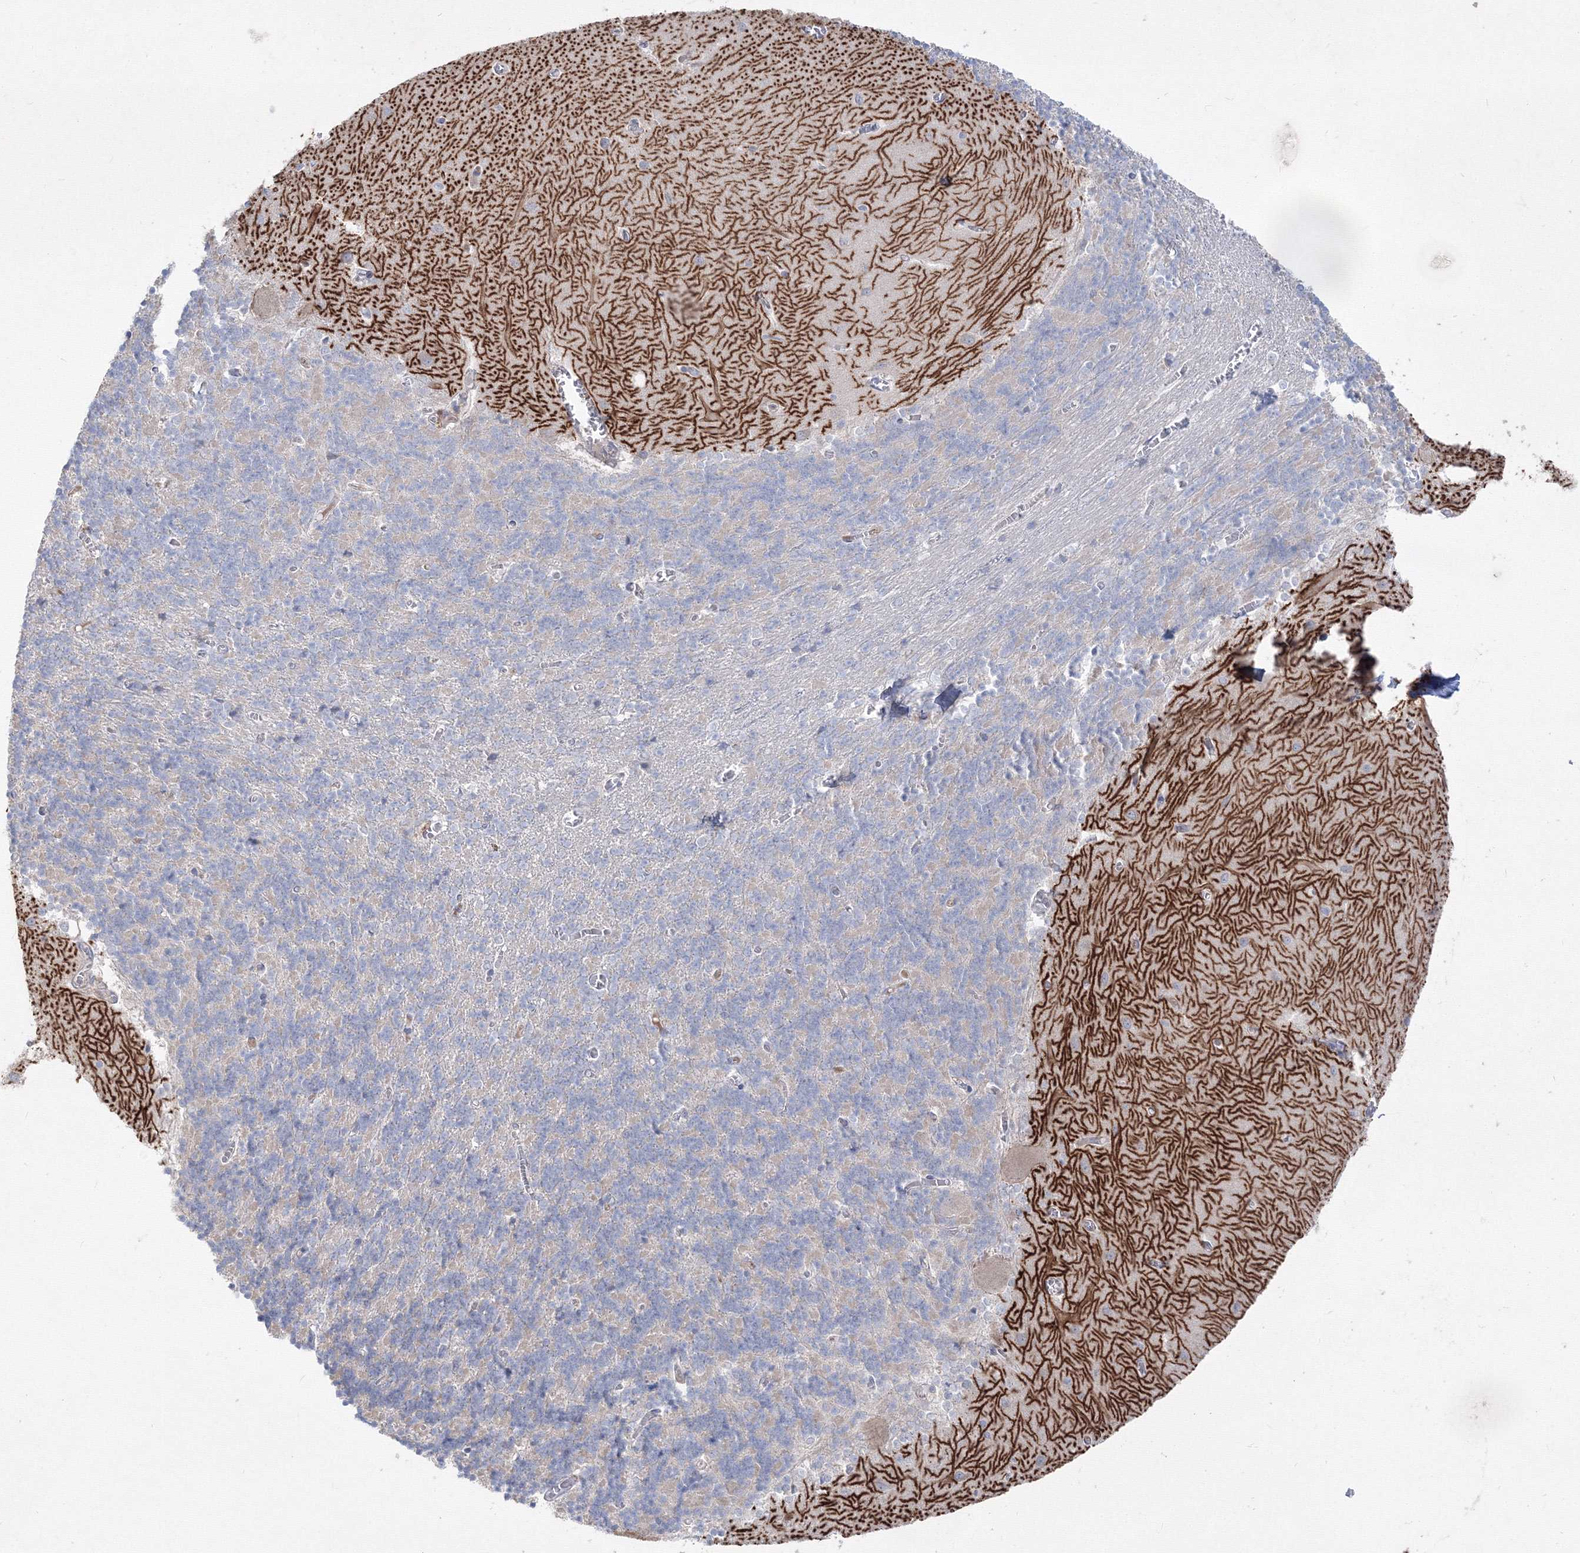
{"staining": {"intensity": "negative", "quantity": "none", "location": "none"}, "tissue": "cerebellum", "cell_type": "Cells in granular layer", "image_type": "normal", "snomed": [{"axis": "morphology", "description": "Normal tissue, NOS"}, {"axis": "topography", "description": "Cerebellum"}], "caption": "Cells in granular layer show no significant protein staining in unremarkable cerebellum. The staining was performed using DAB to visualize the protein expression in brown, while the nuclei were stained in blue with hematoxylin (Magnification: 20x).", "gene": "FBXL8", "patient": {"sex": "male", "age": 37}}